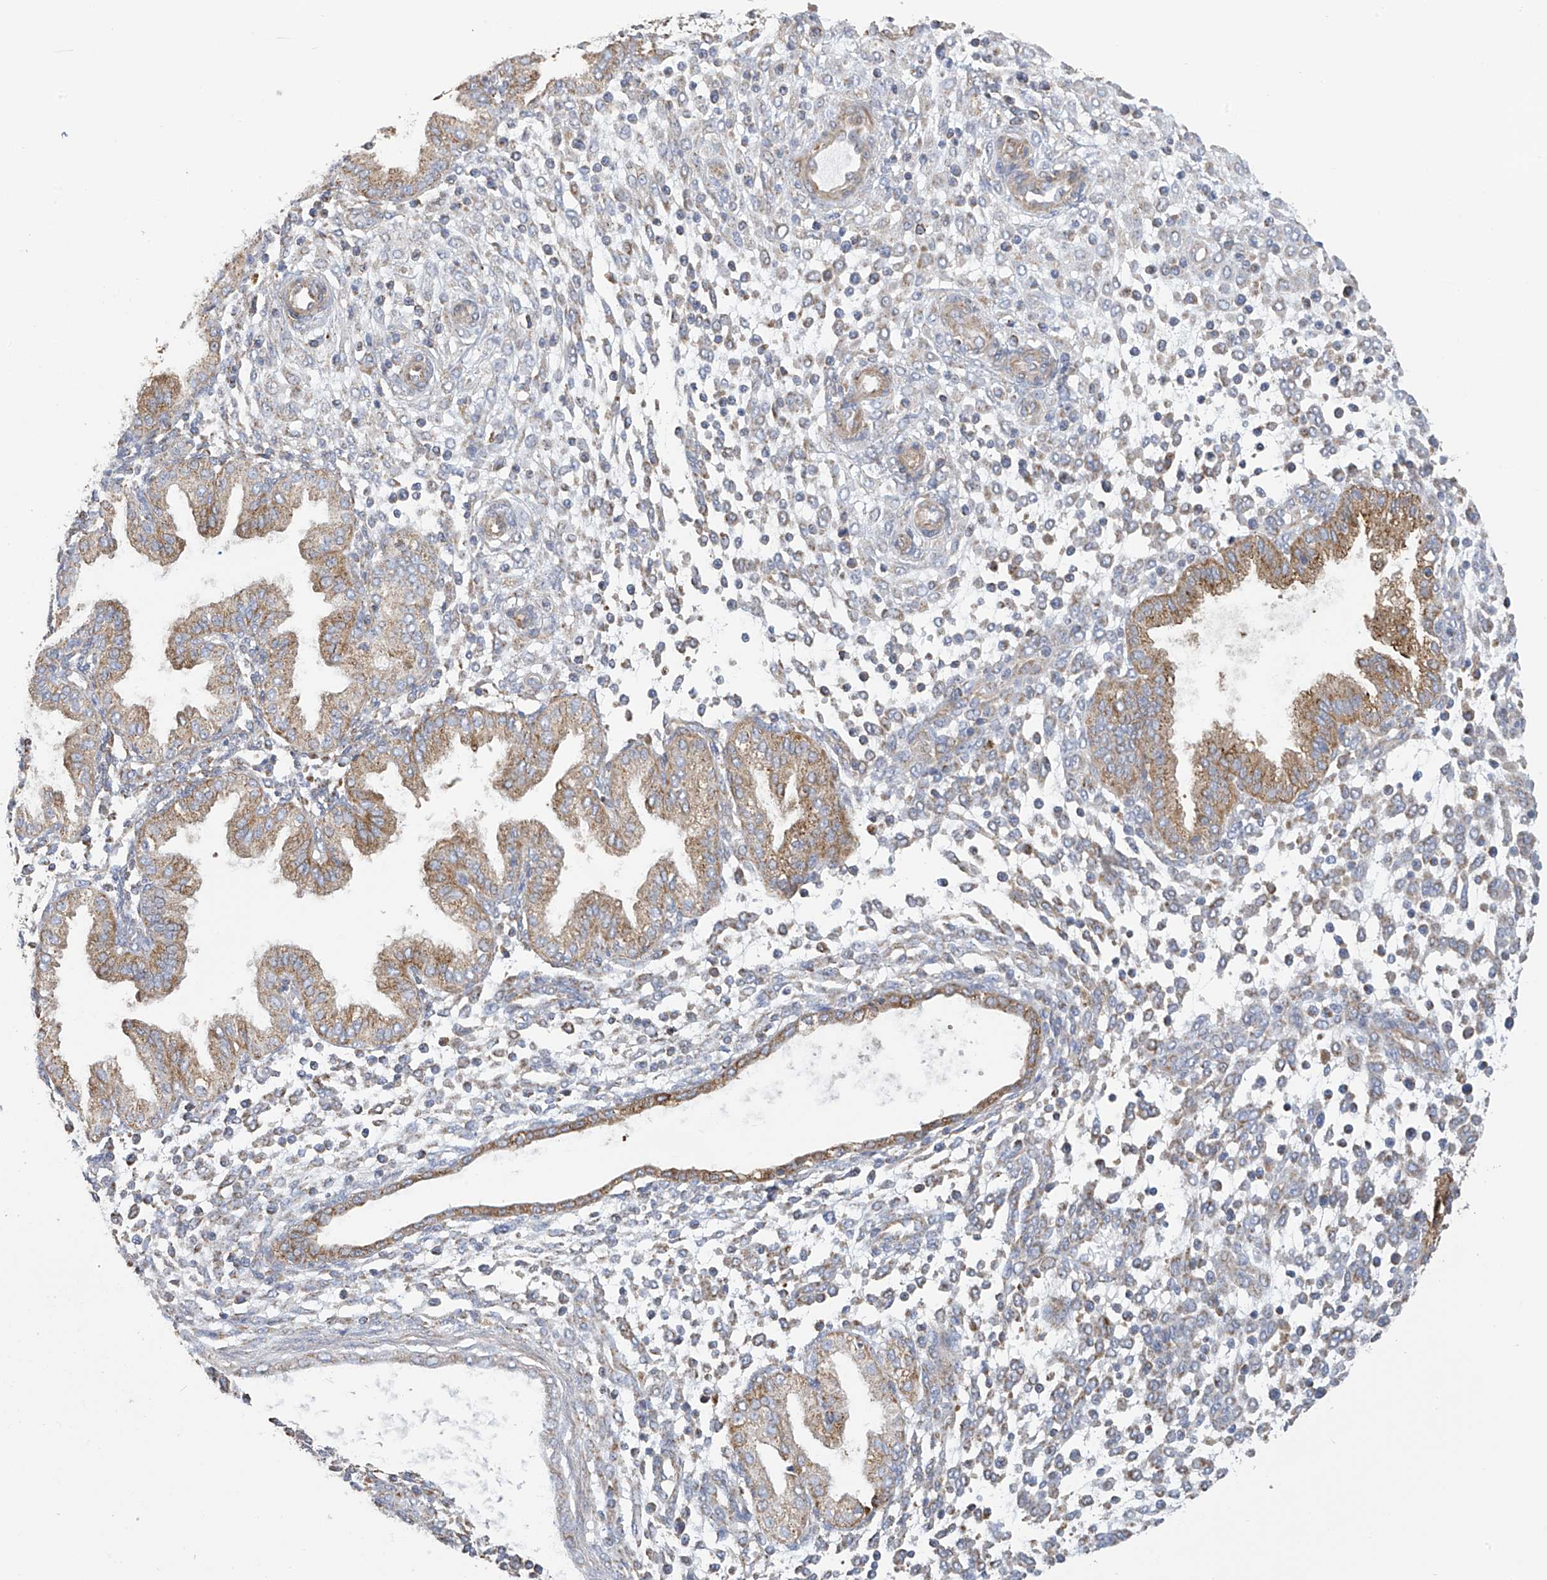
{"staining": {"intensity": "weak", "quantity": "<25%", "location": "cytoplasmic/membranous"}, "tissue": "endometrium", "cell_type": "Cells in endometrial stroma", "image_type": "normal", "snomed": [{"axis": "morphology", "description": "Normal tissue, NOS"}, {"axis": "topography", "description": "Endometrium"}], "caption": "An IHC photomicrograph of normal endometrium is shown. There is no staining in cells in endometrial stroma of endometrium. (Brightfield microscopy of DAB immunohistochemistry at high magnification).", "gene": "ITM2B", "patient": {"sex": "female", "age": 53}}